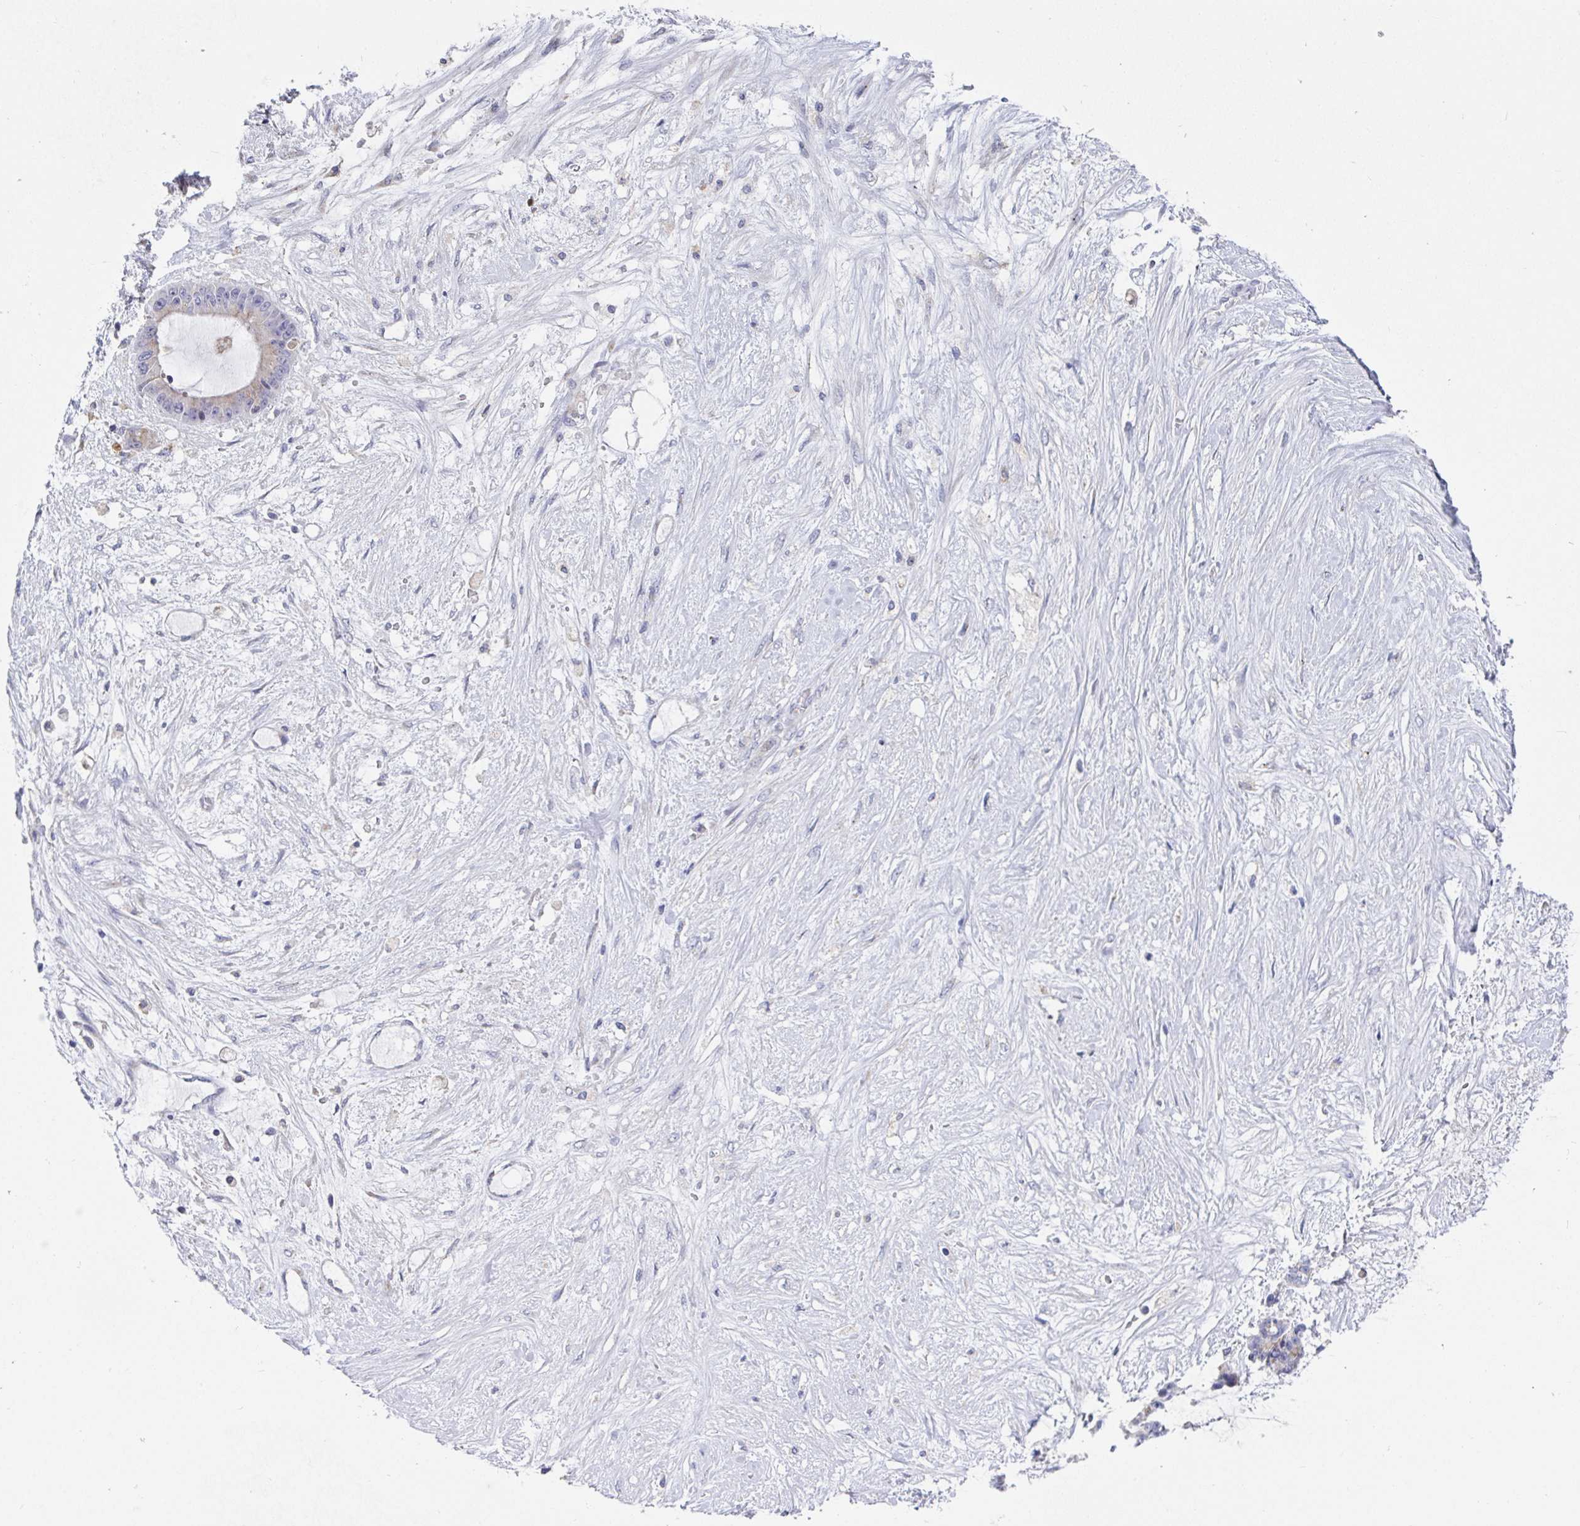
{"staining": {"intensity": "negative", "quantity": "none", "location": "none"}, "tissue": "liver cancer", "cell_type": "Tumor cells", "image_type": "cancer", "snomed": [{"axis": "morphology", "description": "Normal tissue, NOS"}, {"axis": "morphology", "description": "Cholangiocarcinoma"}, {"axis": "topography", "description": "Liver"}, {"axis": "topography", "description": "Peripheral nerve tissue"}], "caption": "Tumor cells are negative for brown protein staining in cholangiocarcinoma (liver).", "gene": "TAS2R39", "patient": {"sex": "female", "age": 73}}